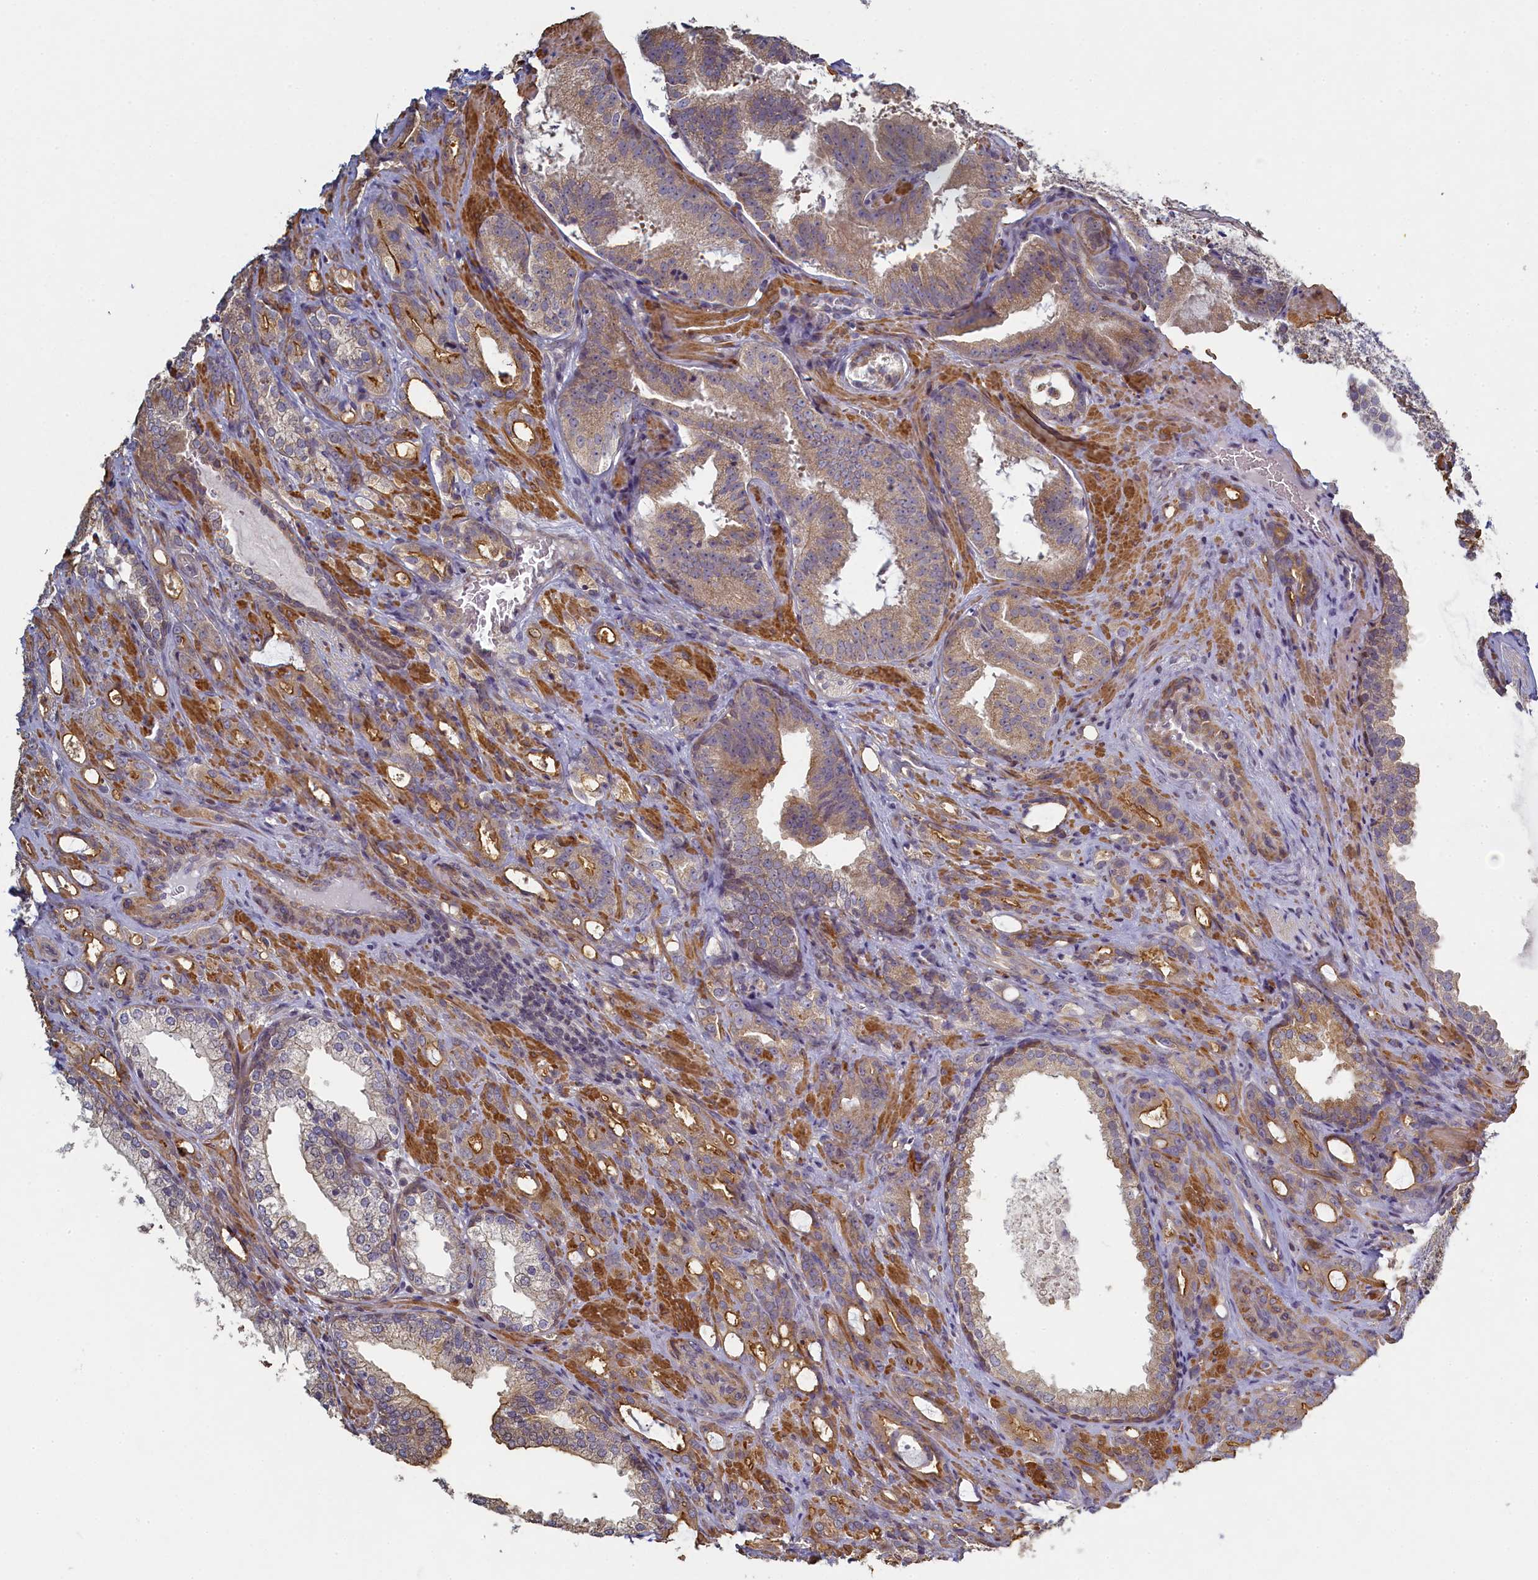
{"staining": {"intensity": "moderate", "quantity": "25%-75%", "location": "cytoplasmic/membranous"}, "tissue": "prostate cancer", "cell_type": "Tumor cells", "image_type": "cancer", "snomed": [{"axis": "morphology", "description": "Adenocarcinoma, High grade"}, {"axis": "topography", "description": "Prostate"}], "caption": "Immunohistochemical staining of prostate cancer (high-grade adenocarcinoma) exhibits medium levels of moderate cytoplasmic/membranous staining in about 25%-75% of tumor cells. (Stains: DAB in brown, nuclei in blue, Microscopy: brightfield microscopy at high magnification).", "gene": "DIXDC1", "patient": {"sex": "male", "age": 72}}